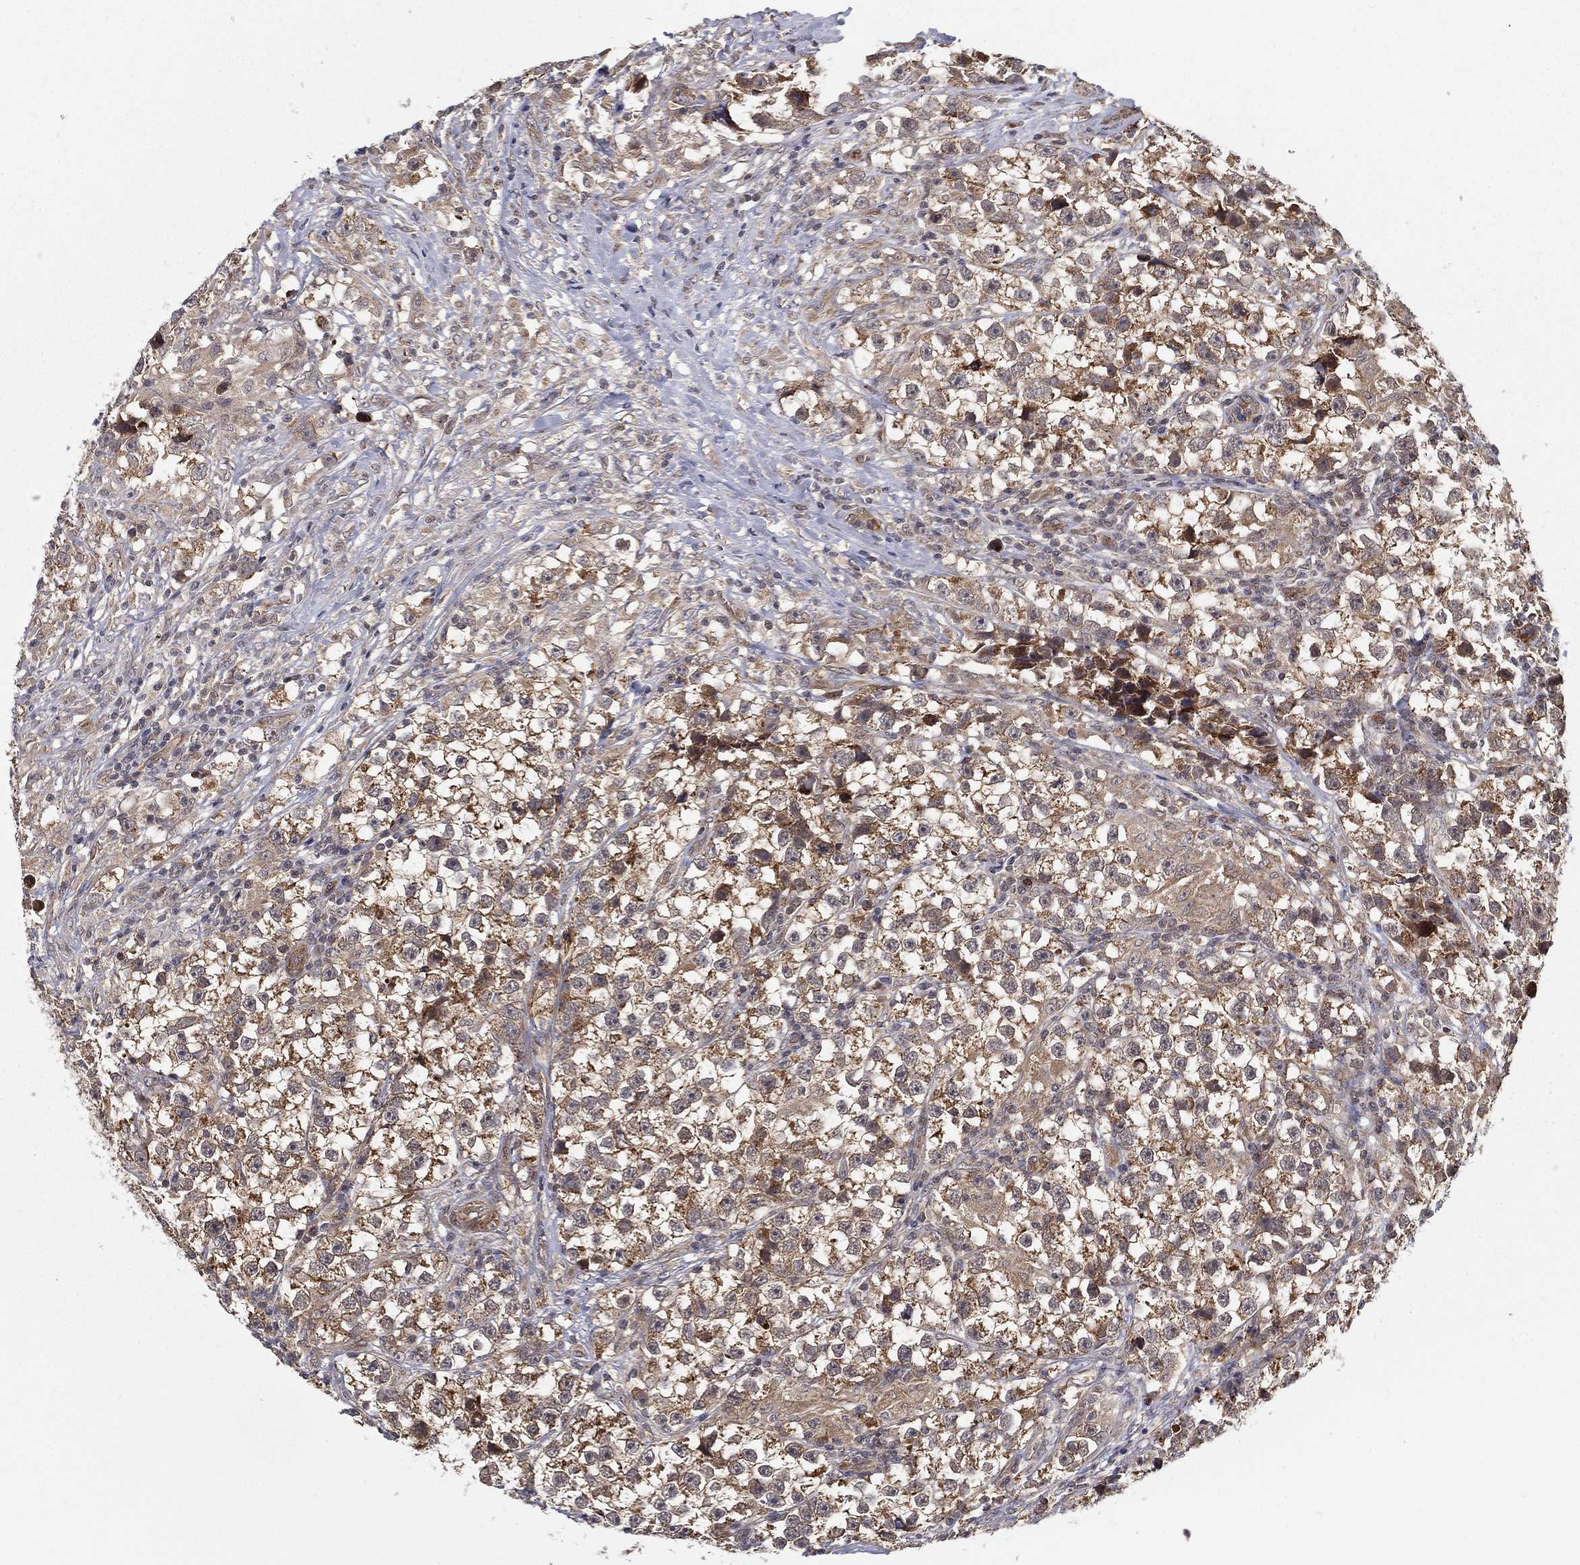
{"staining": {"intensity": "moderate", "quantity": ">75%", "location": "cytoplasmic/membranous"}, "tissue": "testis cancer", "cell_type": "Tumor cells", "image_type": "cancer", "snomed": [{"axis": "morphology", "description": "Seminoma, NOS"}, {"axis": "topography", "description": "Testis"}], "caption": "A brown stain labels moderate cytoplasmic/membranous expression of a protein in testis seminoma tumor cells.", "gene": "UACA", "patient": {"sex": "male", "age": 46}}